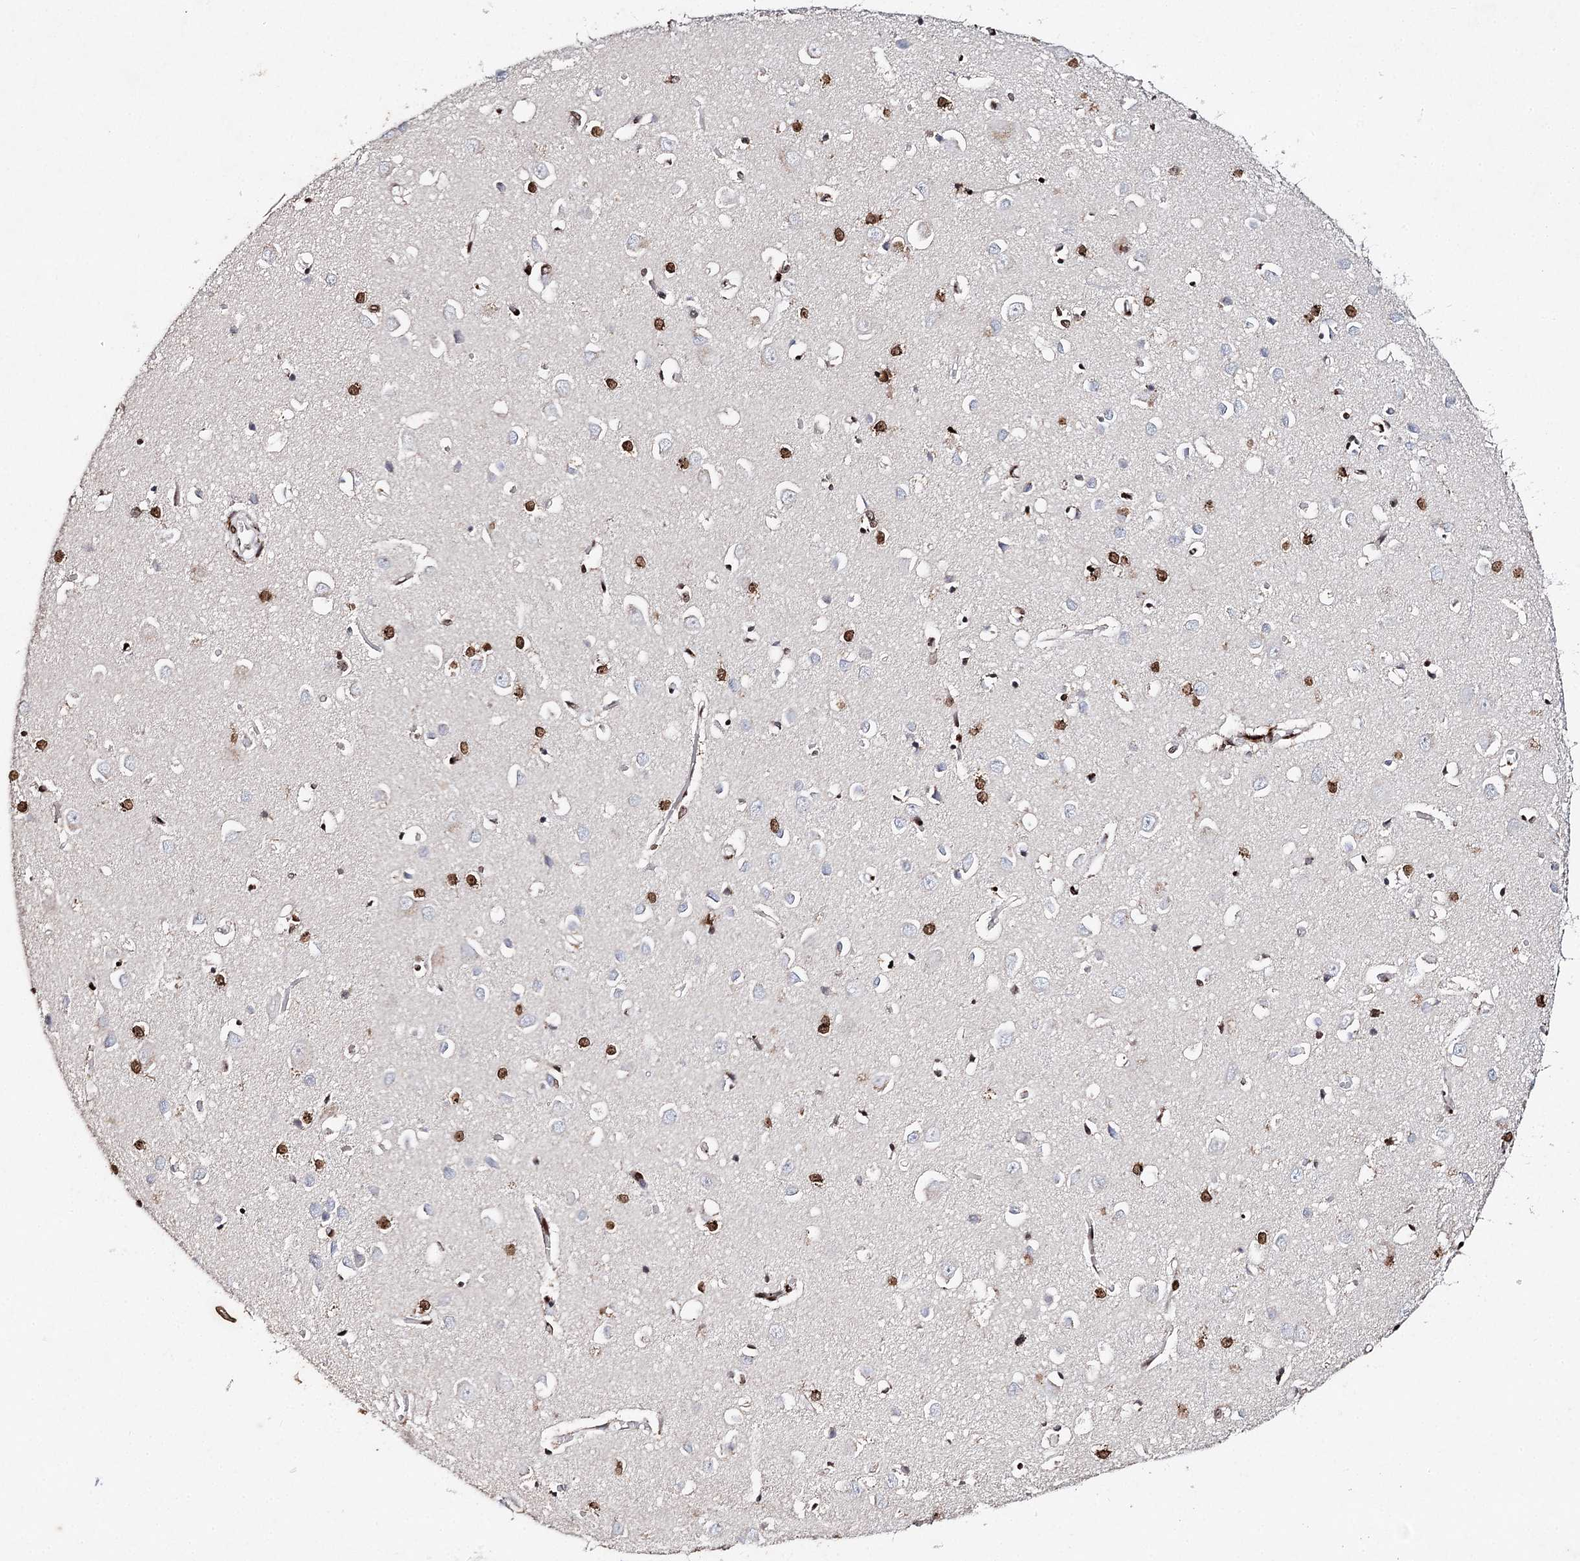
{"staining": {"intensity": "moderate", "quantity": "<25%", "location": "nuclear"}, "tissue": "cerebral cortex", "cell_type": "Endothelial cells", "image_type": "normal", "snomed": [{"axis": "morphology", "description": "Normal tissue, NOS"}, {"axis": "topography", "description": "Cerebral cortex"}], "caption": "Human cerebral cortex stained for a protein (brown) shows moderate nuclear positive staining in approximately <25% of endothelial cells.", "gene": "FRMD4A", "patient": {"sex": "female", "age": 64}}